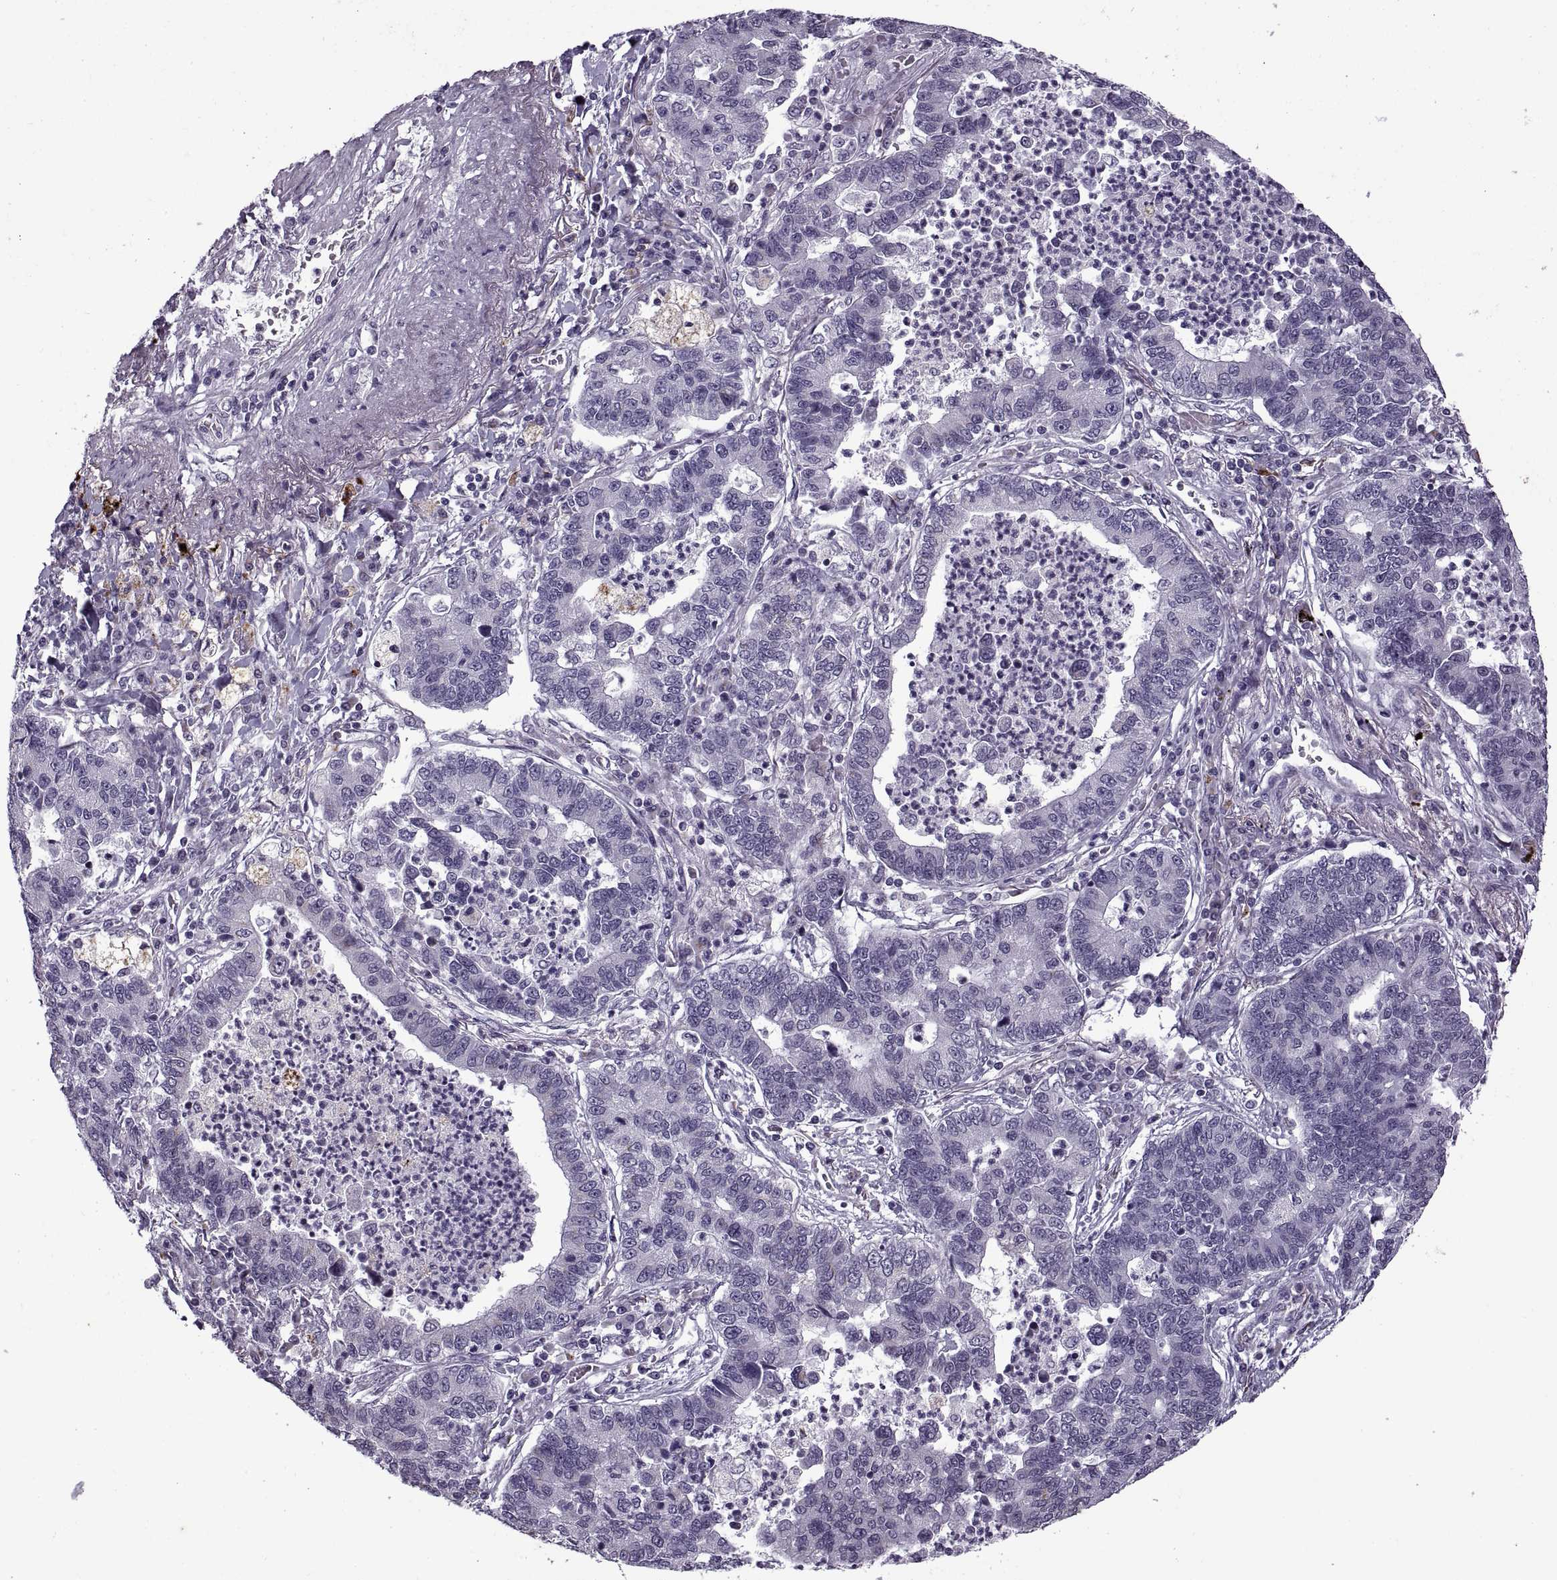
{"staining": {"intensity": "negative", "quantity": "none", "location": "none"}, "tissue": "lung cancer", "cell_type": "Tumor cells", "image_type": "cancer", "snomed": [{"axis": "morphology", "description": "Adenocarcinoma, NOS"}, {"axis": "topography", "description": "Lung"}], "caption": "Immunohistochemistry of adenocarcinoma (lung) exhibits no staining in tumor cells. The staining was performed using DAB to visualize the protein expression in brown, while the nuclei were stained in blue with hematoxylin (Magnification: 20x).", "gene": "PRSS37", "patient": {"sex": "female", "age": 57}}